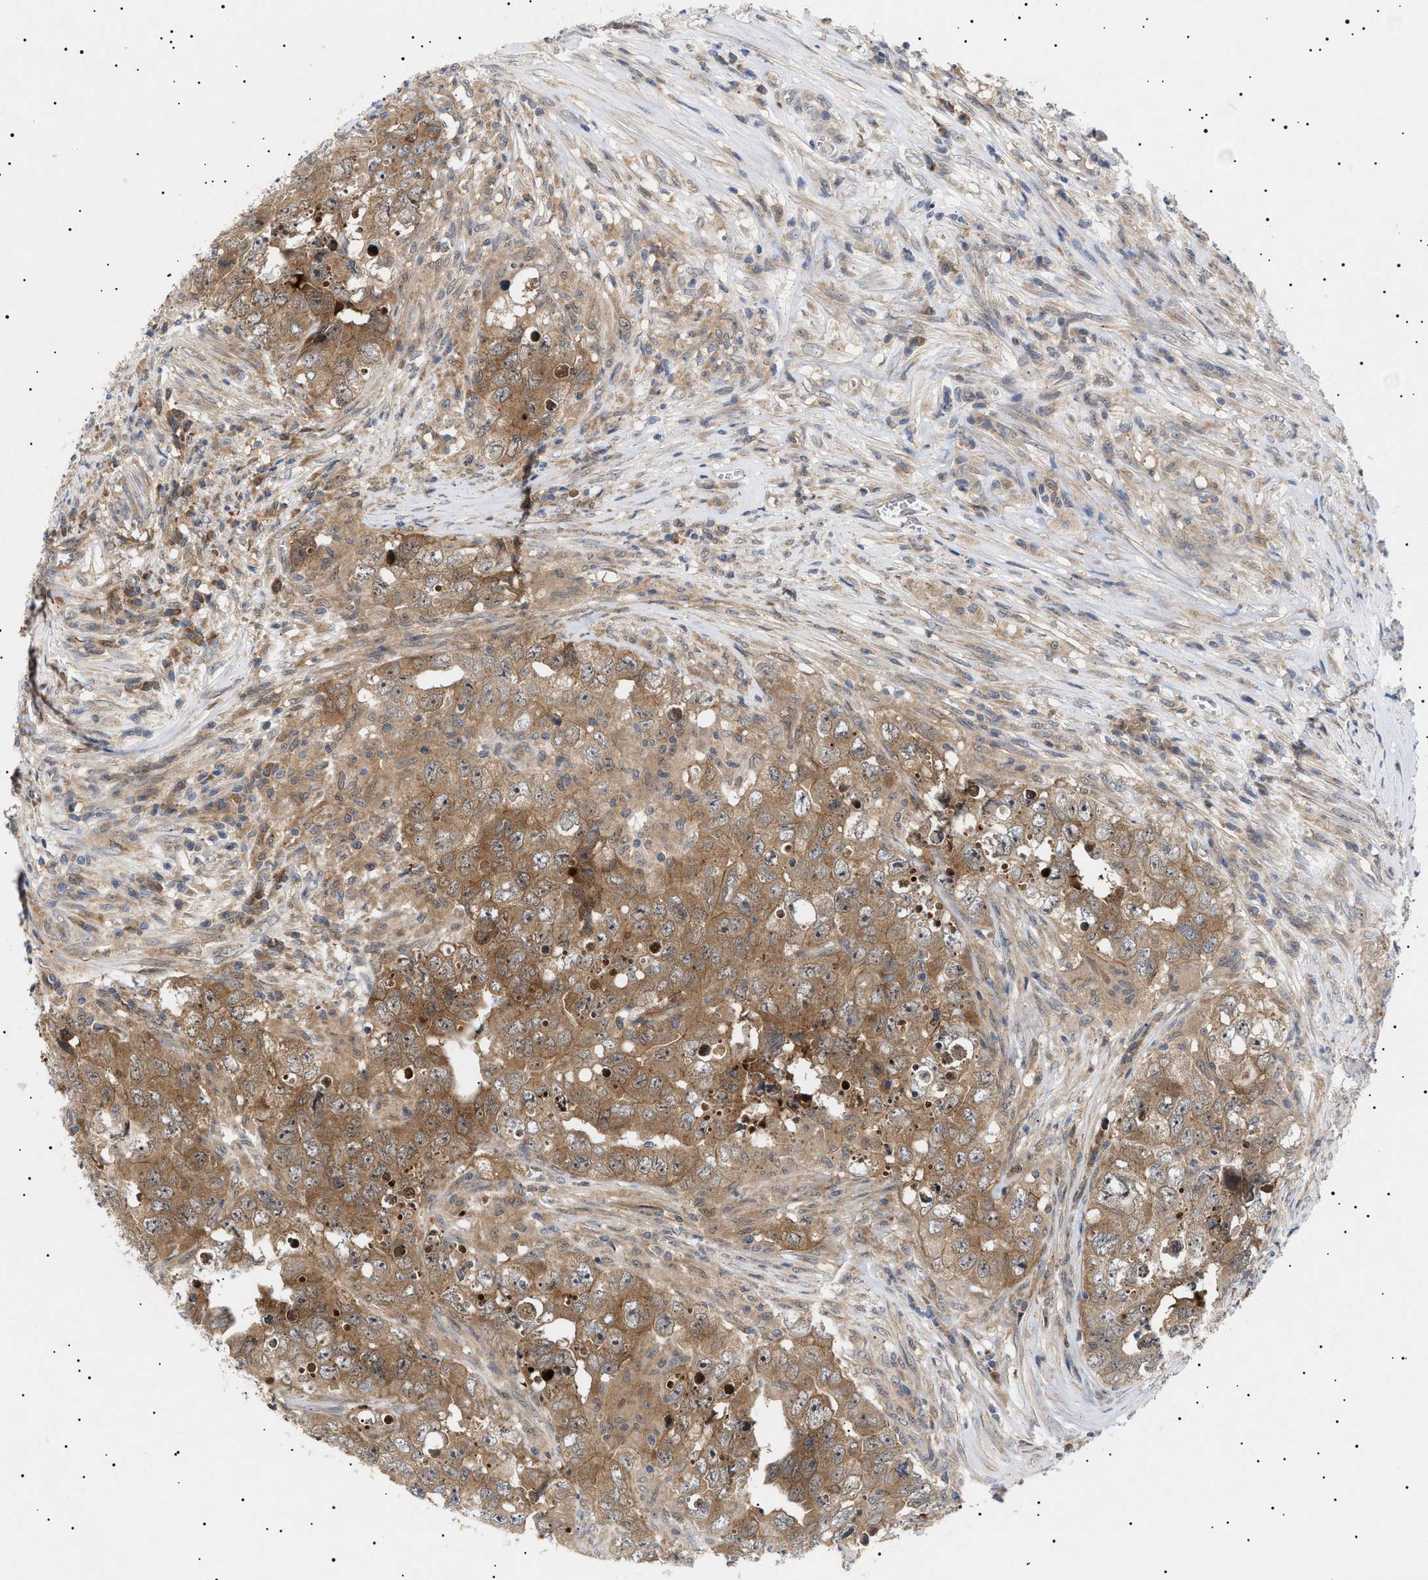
{"staining": {"intensity": "moderate", "quantity": ">75%", "location": "cytoplasmic/membranous"}, "tissue": "testis cancer", "cell_type": "Tumor cells", "image_type": "cancer", "snomed": [{"axis": "morphology", "description": "Seminoma, NOS"}, {"axis": "morphology", "description": "Carcinoma, Embryonal, NOS"}, {"axis": "topography", "description": "Testis"}], "caption": "IHC histopathology image of neoplastic tissue: testis seminoma stained using immunohistochemistry (IHC) shows medium levels of moderate protein expression localized specifically in the cytoplasmic/membranous of tumor cells, appearing as a cytoplasmic/membranous brown color.", "gene": "NPLOC4", "patient": {"sex": "male", "age": 43}}